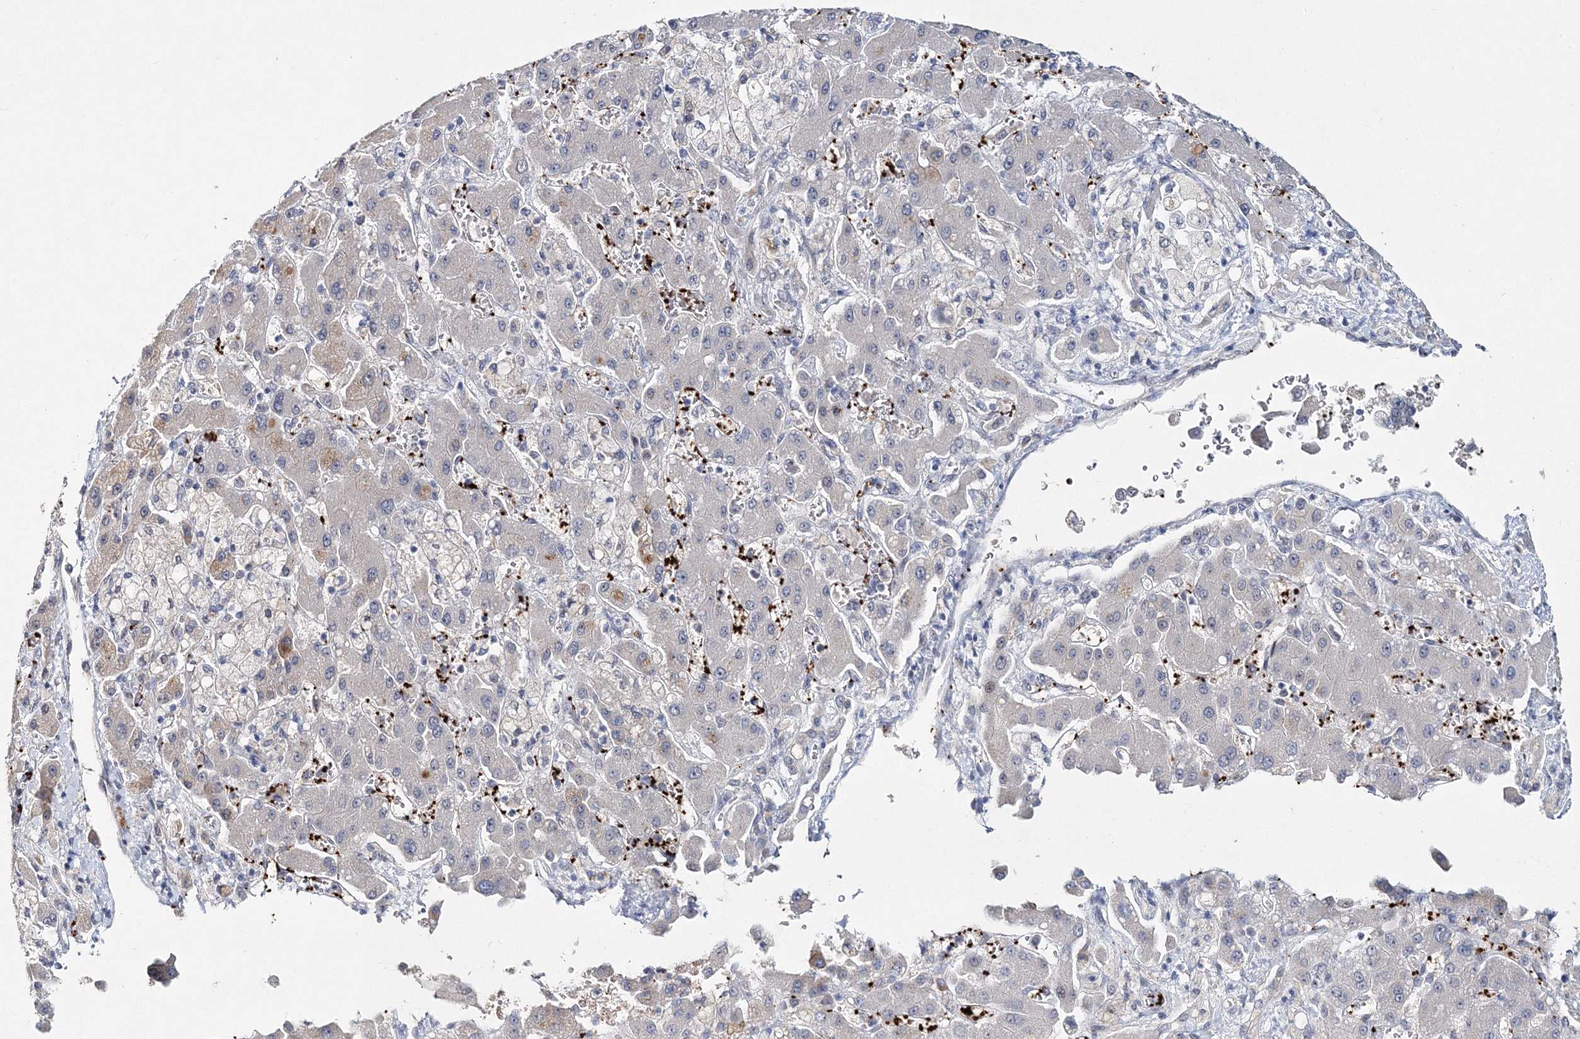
{"staining": {"intensity": "negative", "quantity": "none", "location": "none"}, "tissue": "liver cancer", "cell_type": "Tumor cells", "image_type": "cancer", "snomed": [{"axis": "morphology", "description": "Cholangiocarcinoma"}, {"axis": "topography", "description": "Liver"}], "caption": "Immunohistochemistry photomicrograph of neoplastic tissue: cholangiocarcinoma (liver) stained with DAB (3,3'-diaminobenzidine) reveals no significant protein staining in tumor cells. The staining was performed using DAB to visualize the protein expression in brown, while the nuclei were stained in blue with hematoxylin (Magnification: 20x).", "gene": "MYOZ2", "patient": {"sex": "male", "age": 50}}